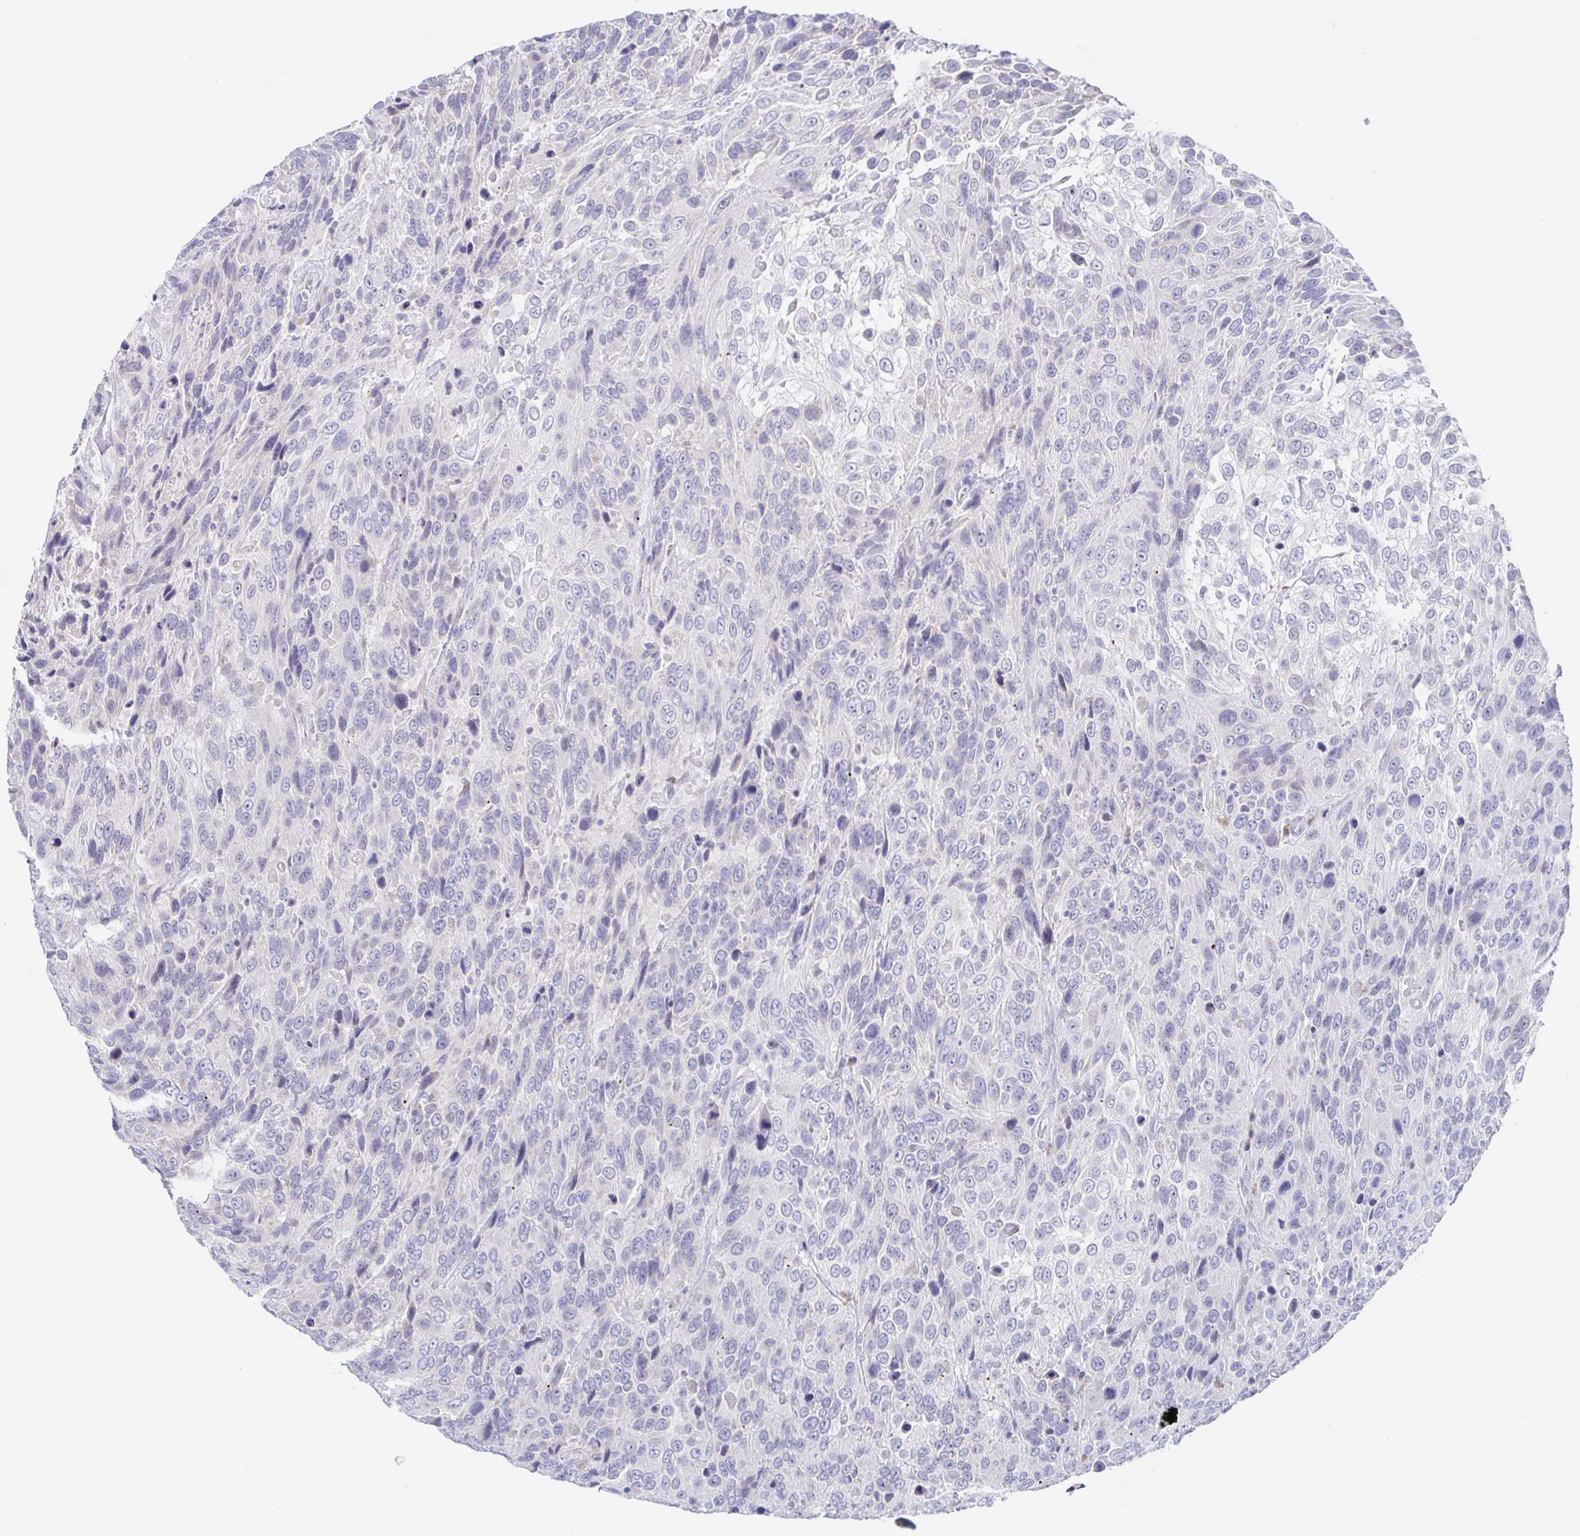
{"staining": {"intensity": "negative", "quantity": "none", "location": "none"}, "tissue": "urothelial cancer", "cell_type": "Tumor cells", "image_type": "cancer", "snomed": [{"axis": "morphology", "description": "Urothelial carcinoma, High grade"}, {"axis": "topography", "description": "Urinary bladder"}], "caption": "A histopathology image of human high-grade urothelial carcinoma is negative for staining in tumor cells.", "gene": "SIAH3", "patient": {"sex": "female", "age": 70}}